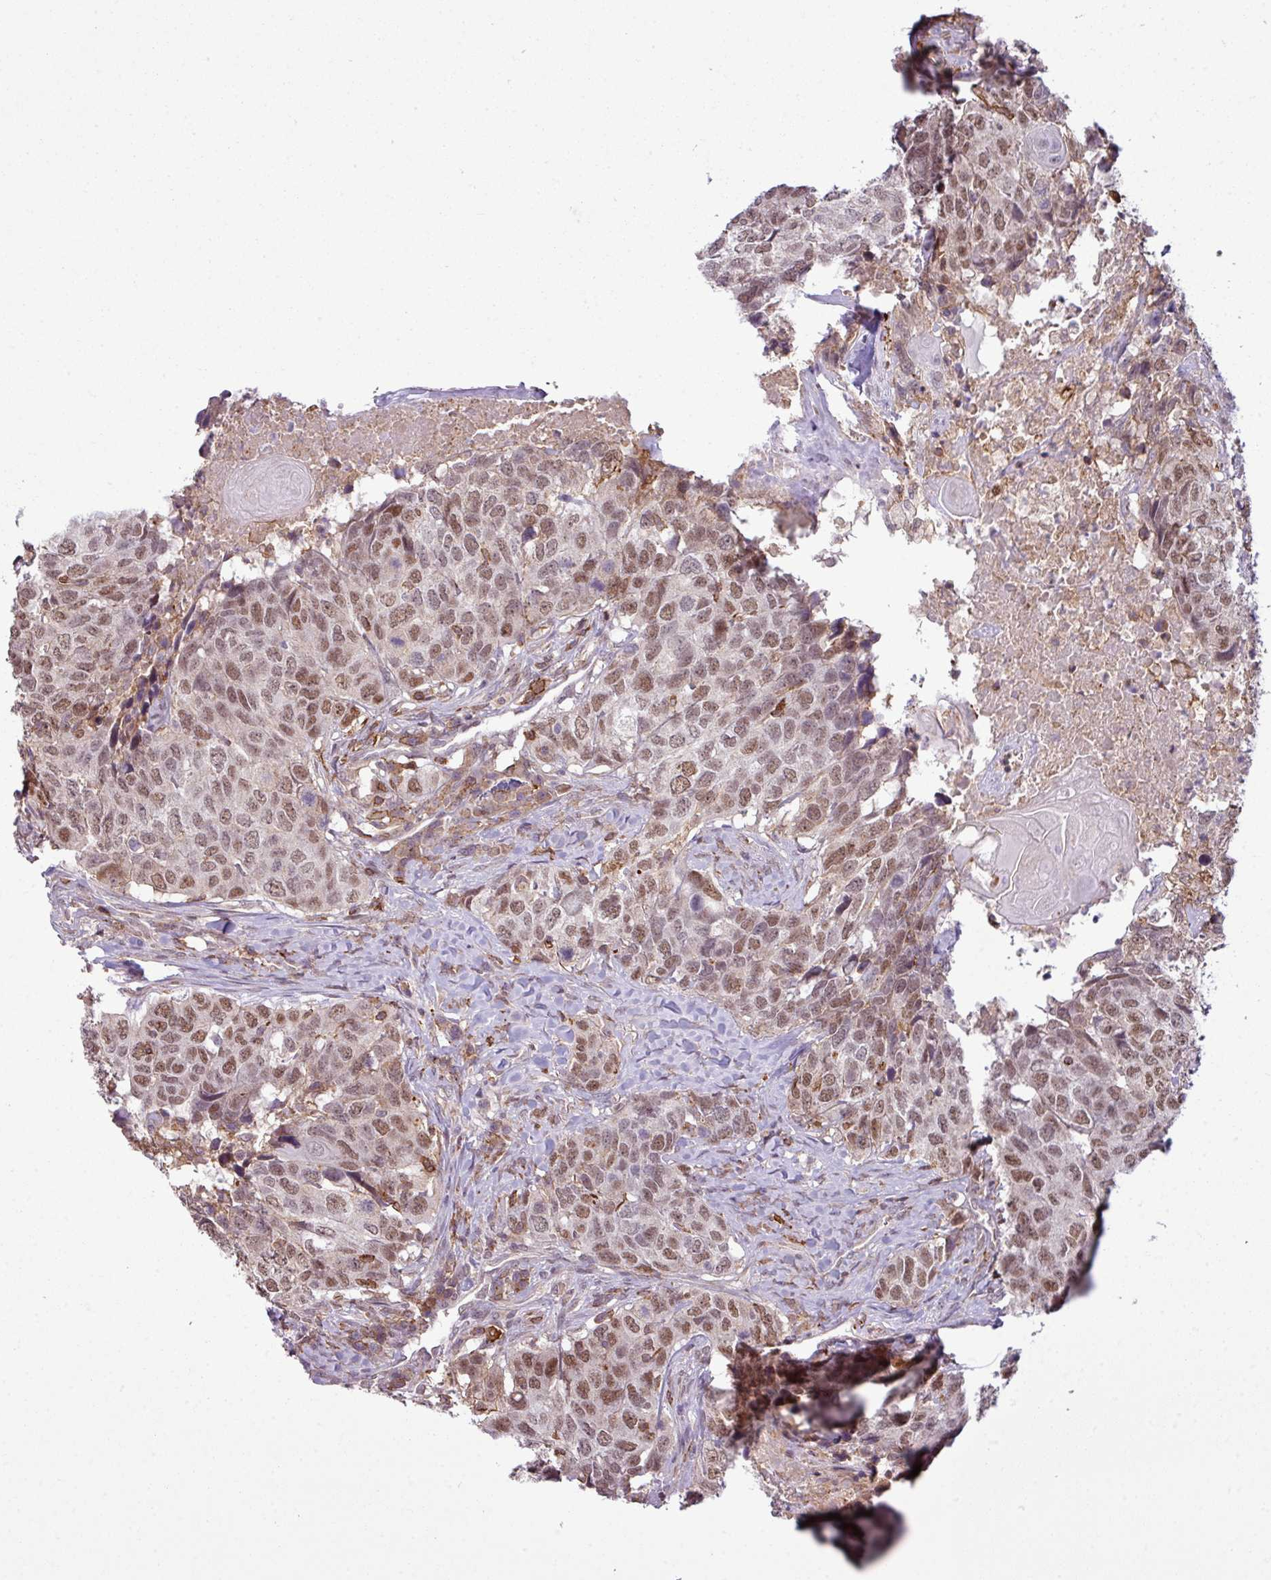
{"staining": {"intensity": "moderate", "quantity": ">75%", "location": "nuclear"}, "tissue": "head and neck cancer", "cell_type": "Tumor cells", "image_type": "cancer", "snomed": [{"axis": "morphology", "description": "Normal tissue, NOS"}, {"axis": "morphology", "description": "Squamous cell carcinoma, NOS"}, {"axis": "topography", "description": "Skeletal muscle"}, {"axis": "topography", "description": "Vascular tissue"}, {"axis": "topography", "description": "Peripheral nerve tissue"}, {"axis": "topography", "description": "Head-Neck"}], "caption": "The micrograph shows immunohistochemical staining of head and neck cancer (squamous cell carcinoma). There is moderate nuclear expression is identified in about >75% of tumor cells.", "gene": "ZC2HC1C", "patient": {"sex": "male", "age": 66}}